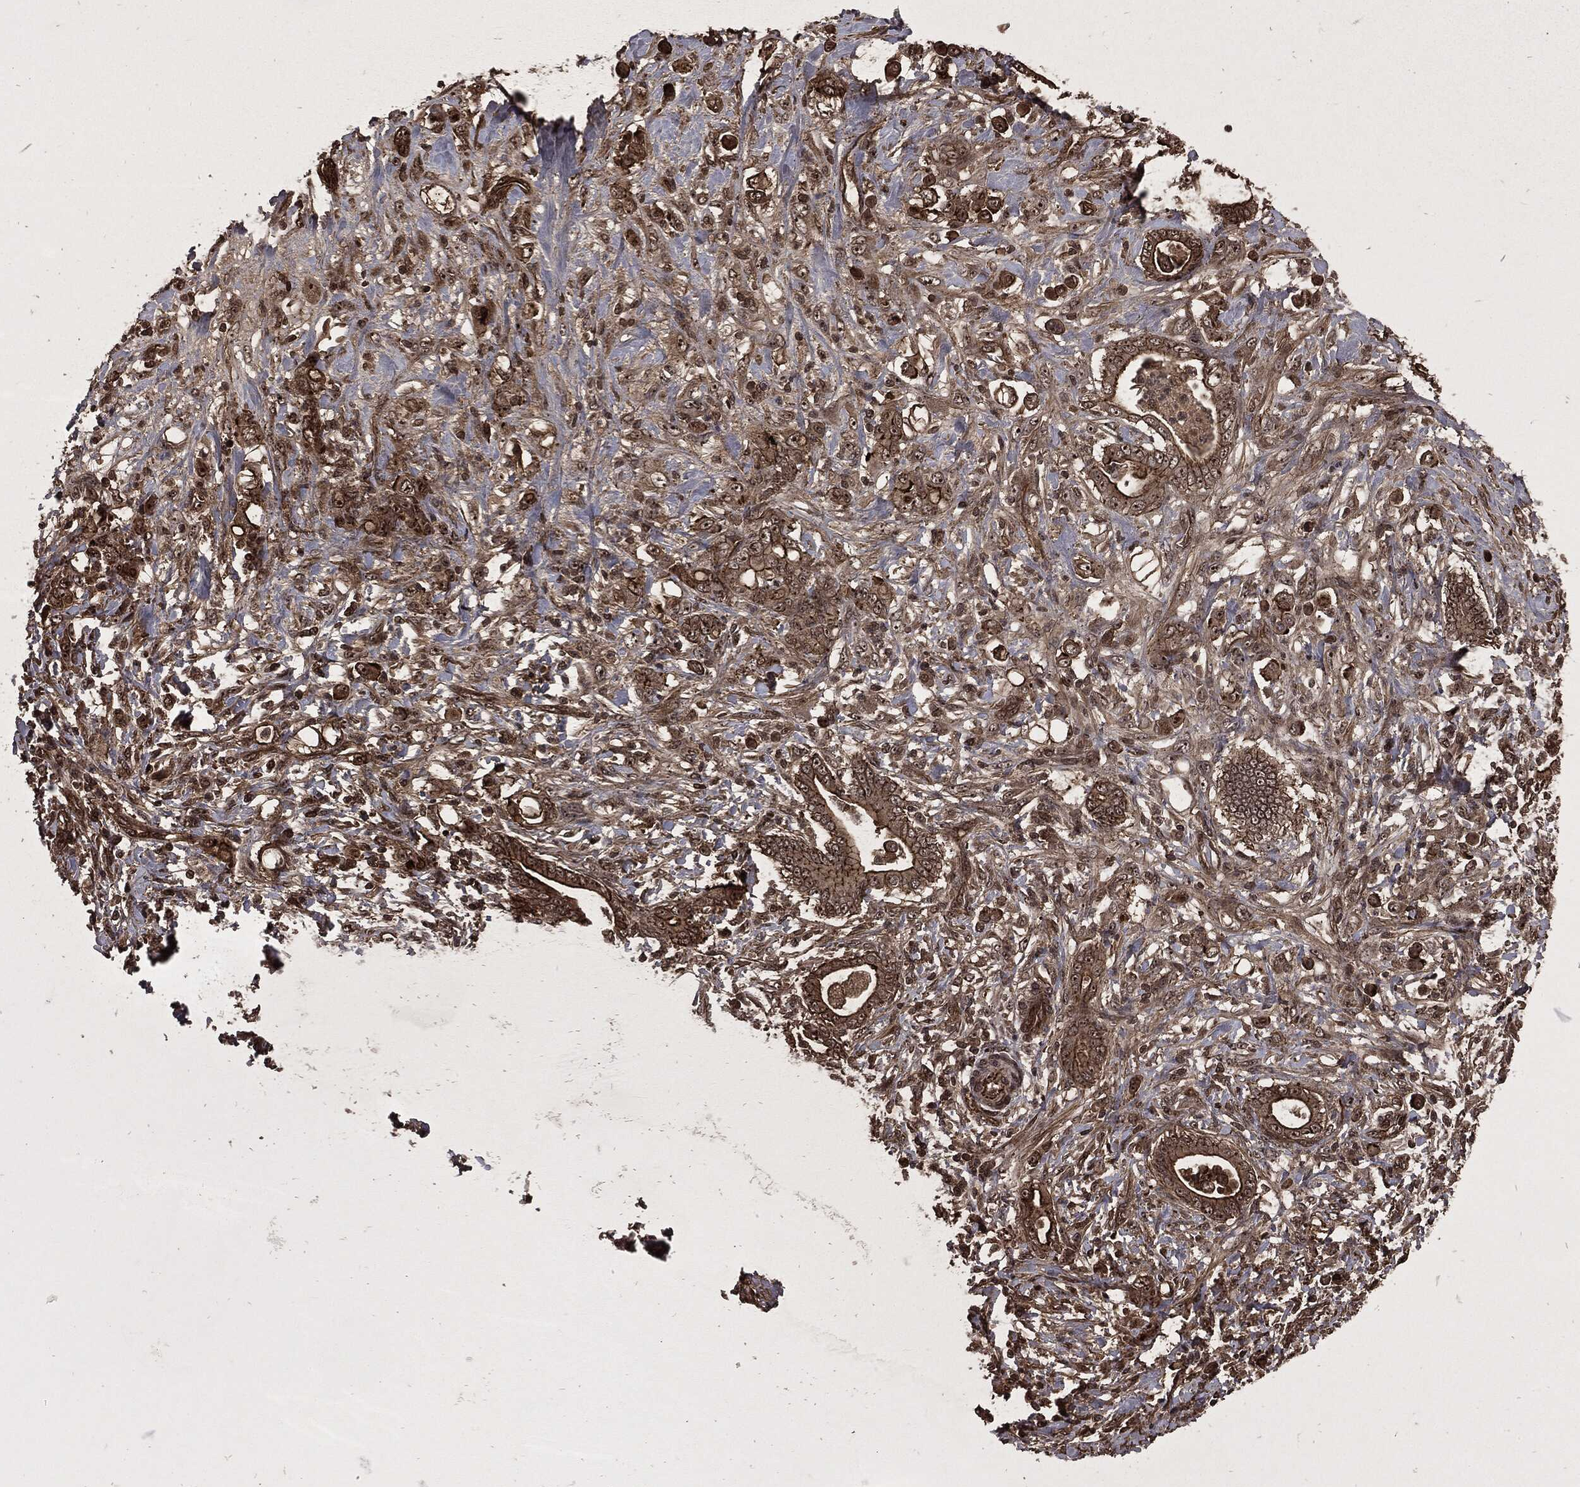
{"staining": {"intensity": "moderate", "quantity": ">75%", "location": "cytoplasmic/membranous,nuclear"}, "tissue": "stomach cancer", "cell_type": "Tumor cells", "image_type": "cancer", "snomed": [{"axis": "morphology", "description": "Adenocarcinoma, NOS"}, {"axis": "topography", "description": "Stomach"}], "caption": "A histopathology image of human stomach cancer stained for a protein displays moderate cytoplasmic/membranous and nuclear brown staining in tumor cells.", "gene": "CARD6", "patient": {"sex": "female", "age": 79}}